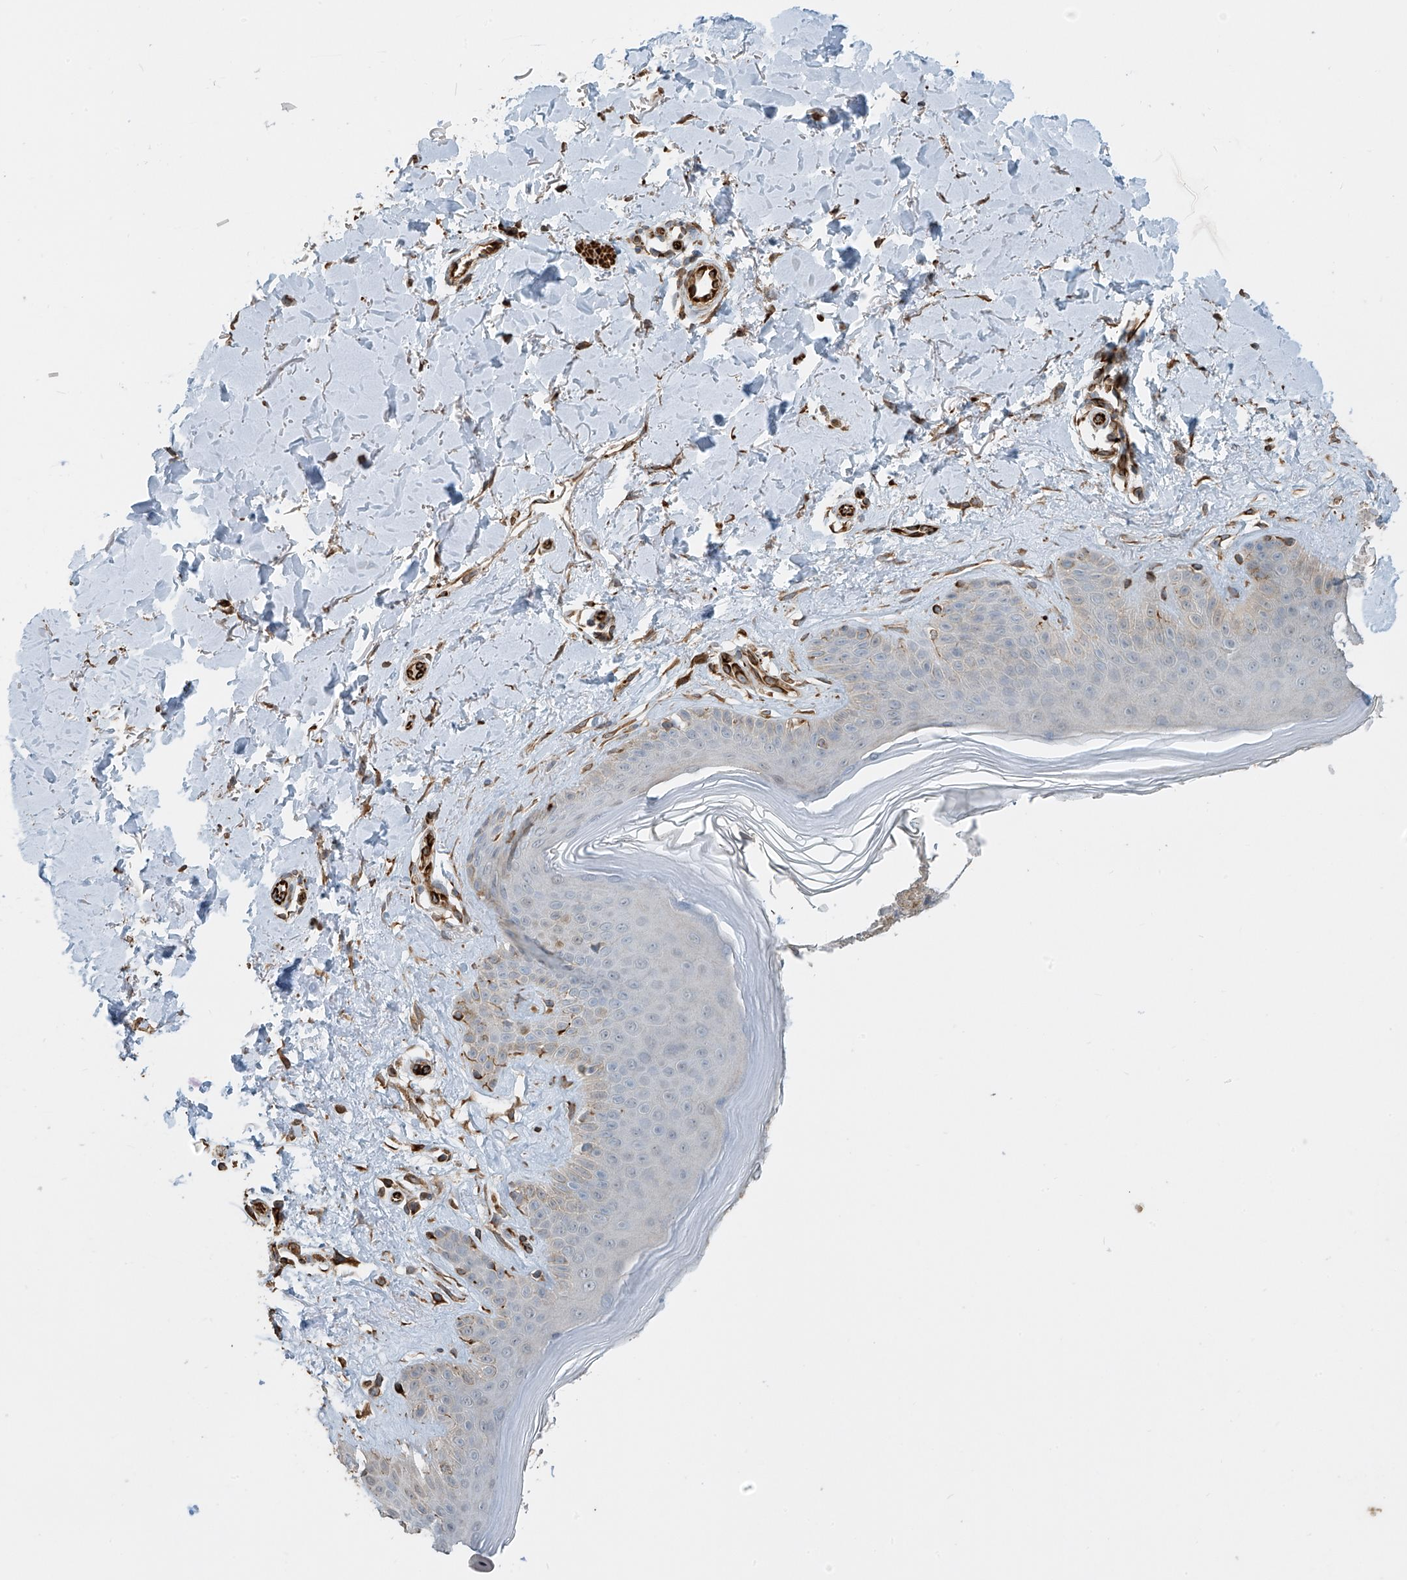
{"staining": {"intensity": "moderate", "quantity": ">75%", "location": "cytoplasmic/membranous"}, "tissue": "skin", "cell_type": "Fibroblasts", "image_type": "normal", "snomed": [{"axis": "morphology", "description": "Normal tissue, NOS"}, {"axis": "topography", "description": "Skin"}], "caption": "An image showing moderate cytoplasmic/membranous staining in approximately >75% of fibroblasts in normal skin, as visualized by brown immunohistochemical staining.", "gene": "SH3BGRL3", "patient": {"sex": "female", "age": 64}}